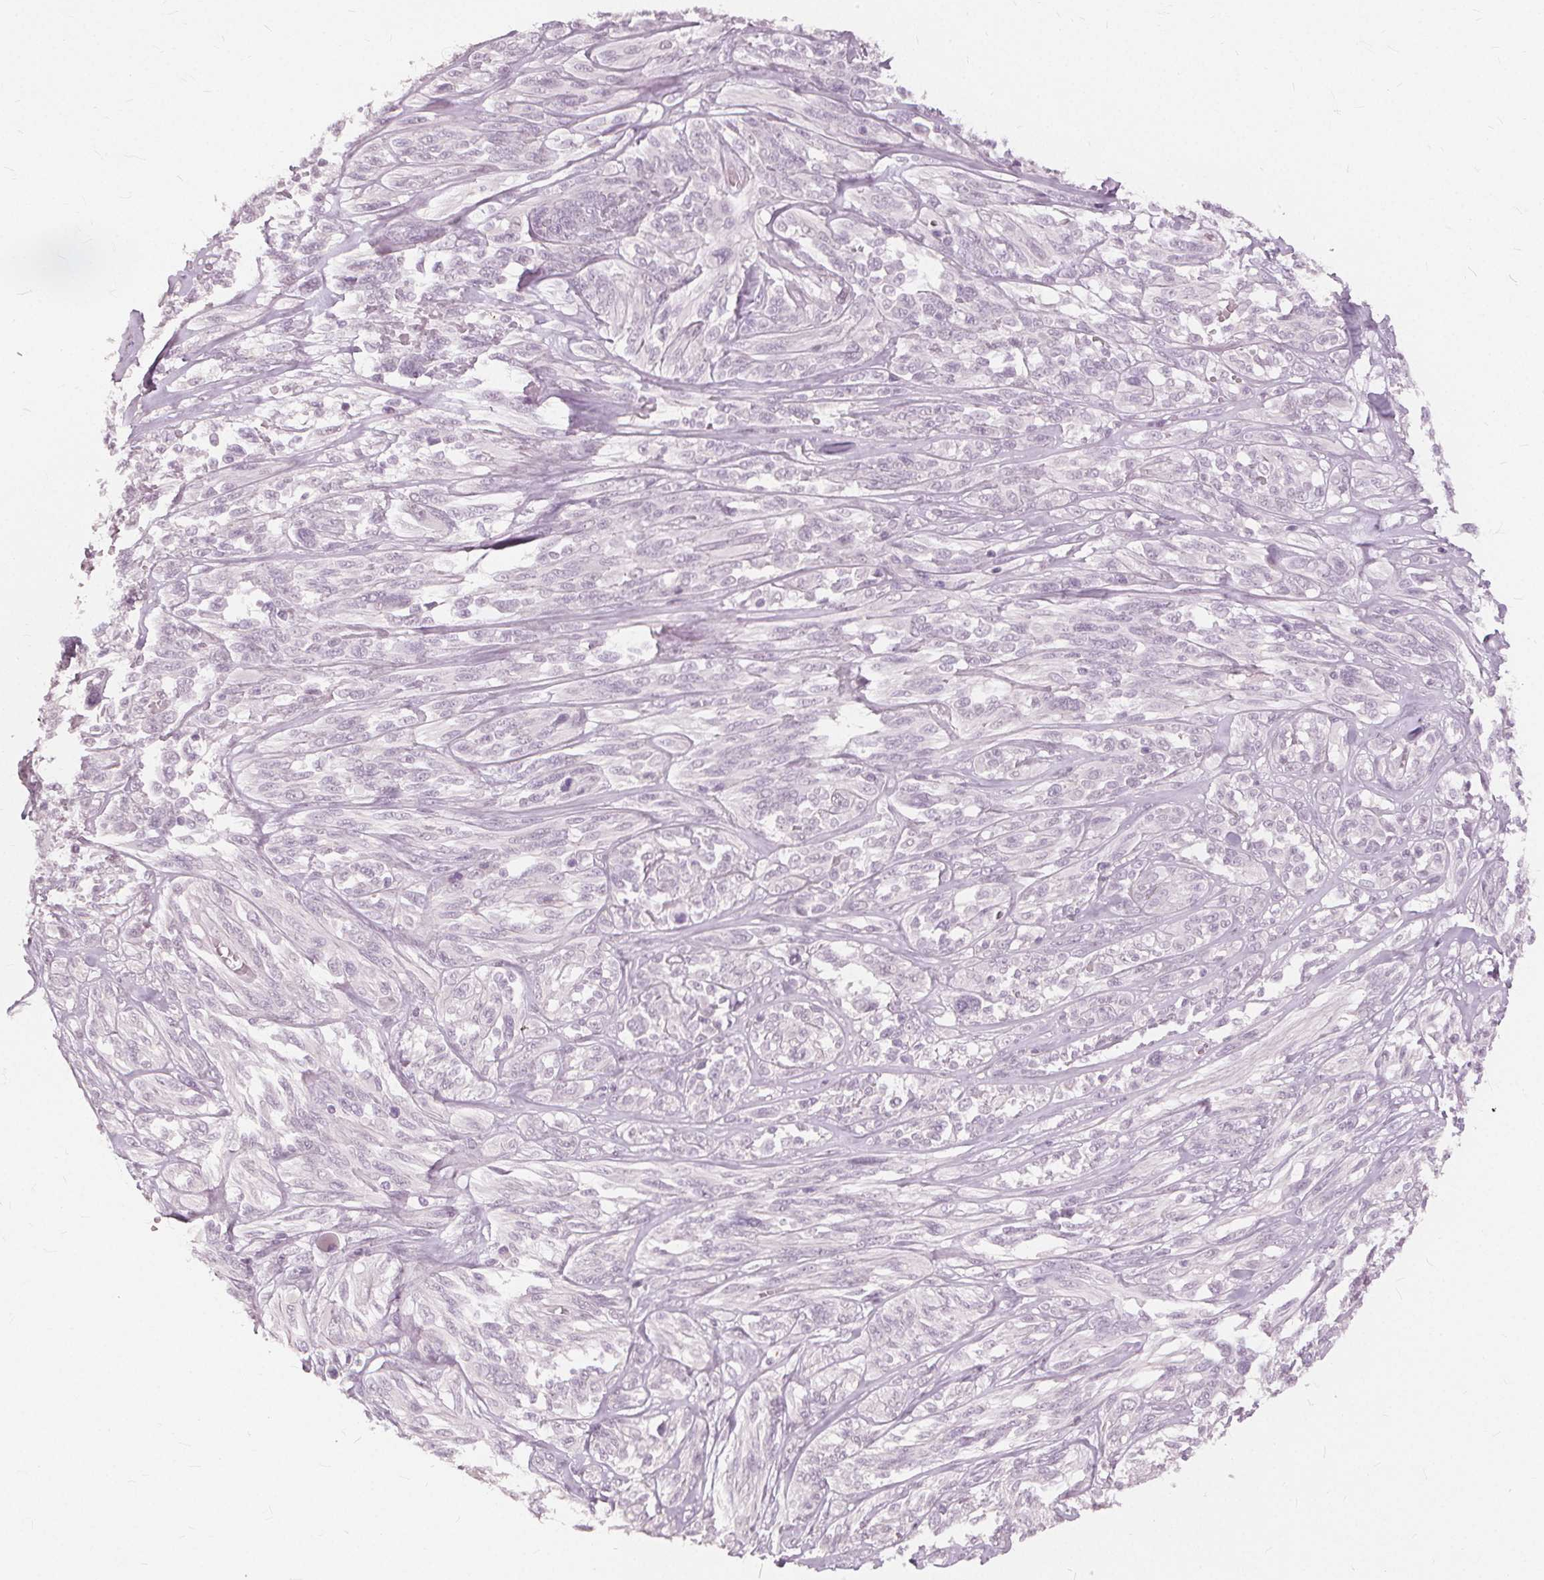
{"staining": {"intensity": "negative", "quantity": "none", "location": "none"}, "tissue": "melanoma", "cell_type": "Tumor cells", "image_type": "cancer", "snomed": [{"axis": "morphology", "description": "Malignant melanoma, NOS"}, {"axis": "topography", "description": "Skin"}], "caption": "This photomicrograph is of malignant melanoma stained with immunohistochemistry (IHC) to label a protein in brown with the nuclei are counter-stained blue. There is no staining in tumor cells.", "gene": "SFTPD", "patient": {"sex": "female", "age": 91}}